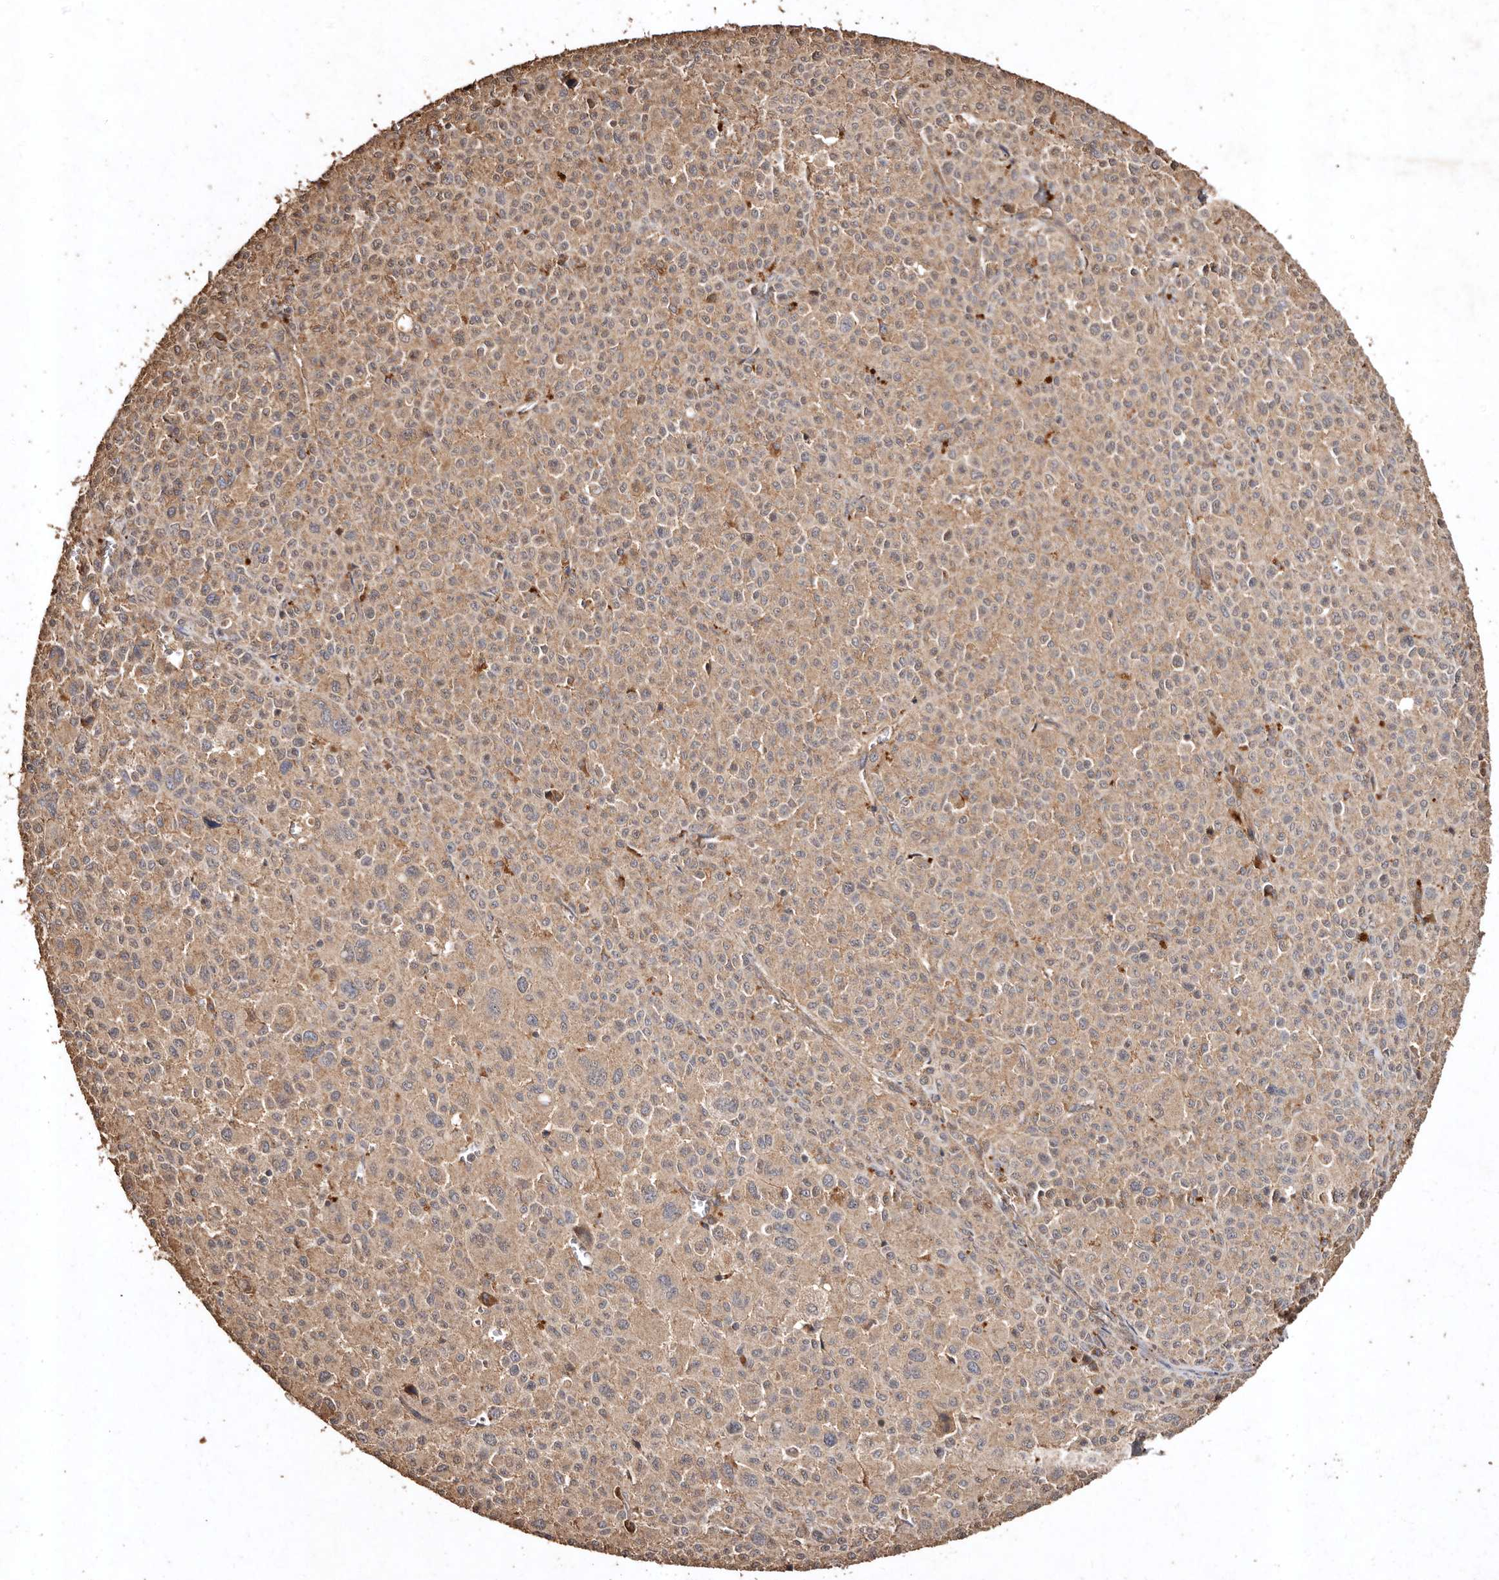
{"staining": {"intensity": "moderate", "quantity": ">75%", "location": "cytoplasmic/membranous"}, "tissue": "melanoma", "cell_type": "Tumor cells", "image_type": "cancer", "snomed": [{"axis": "morphology", "description": "Malignant melanoma, Metastatic site"}, {"axis": "topography", "description": "Skin"}], "caption": "Protein staining shows moderate cytoplasmic/membranous staining in about >75% of tumor cells in malignant melanoma (metastatic site). (DAB (3,3'-diaminobenzidine) IHC, brown staining for protein, blue staining for nuclei).", "gene": "FARS2", "patient": {"sex": "female", "age": 74}}